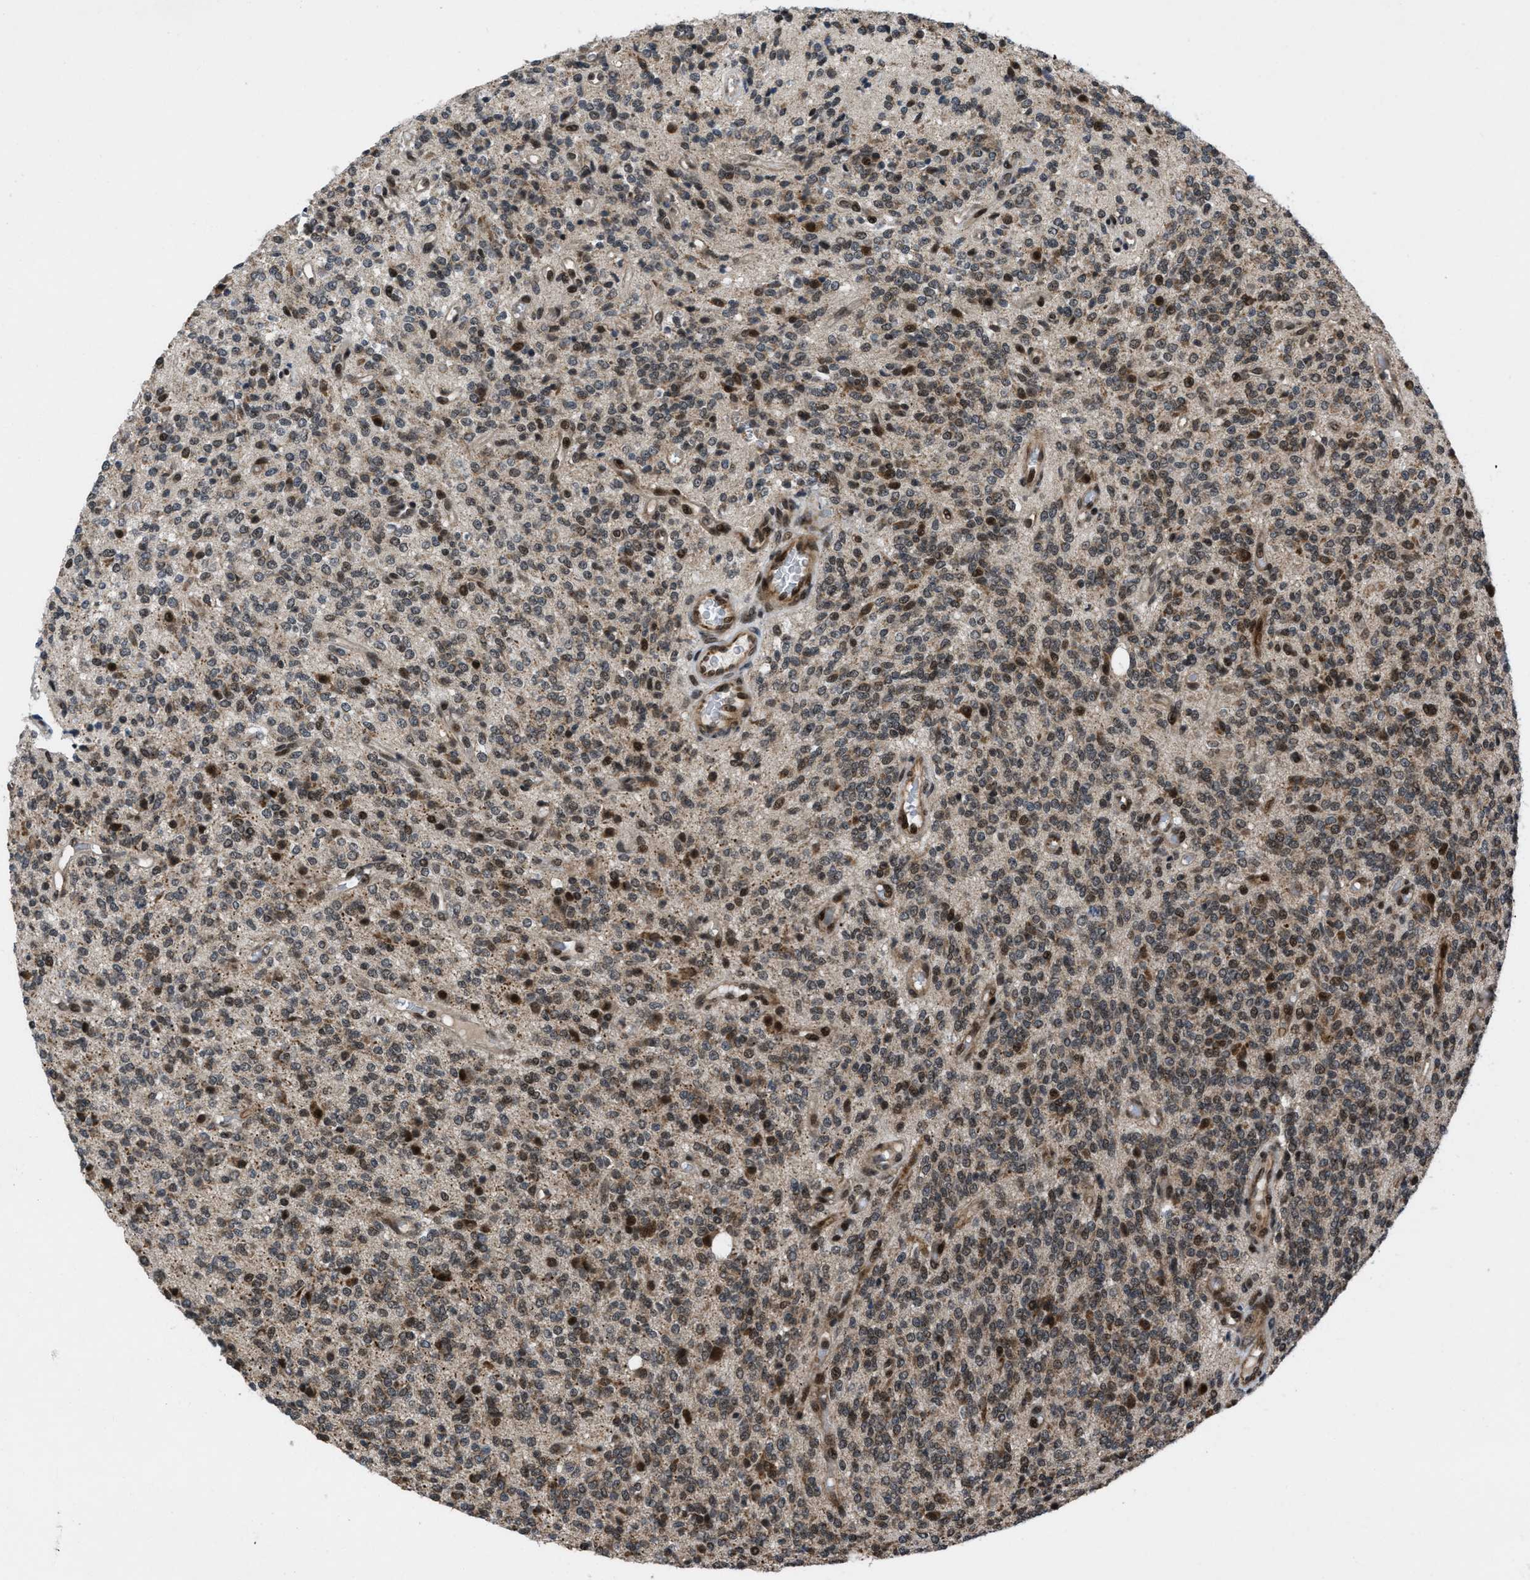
{"staining": {"intensity": "moderate", "quantity": ">75%", "location": "nuclear"}, "tissue": "glioma", "cell_type": "Tumor cells", "image_type": "cancer", "snomed": [{"axis": "morphology", "description": "Glioma, malignant, High grade"}, {"axis": "topography", "description": "Brain"}], "caption": "A histopathology image of glioma stained for a protein reveals moderate nuclear brown staining in tumor cells.", "gene": "ZNHIT1", "patient": {"sex": "male", "age": 34}}